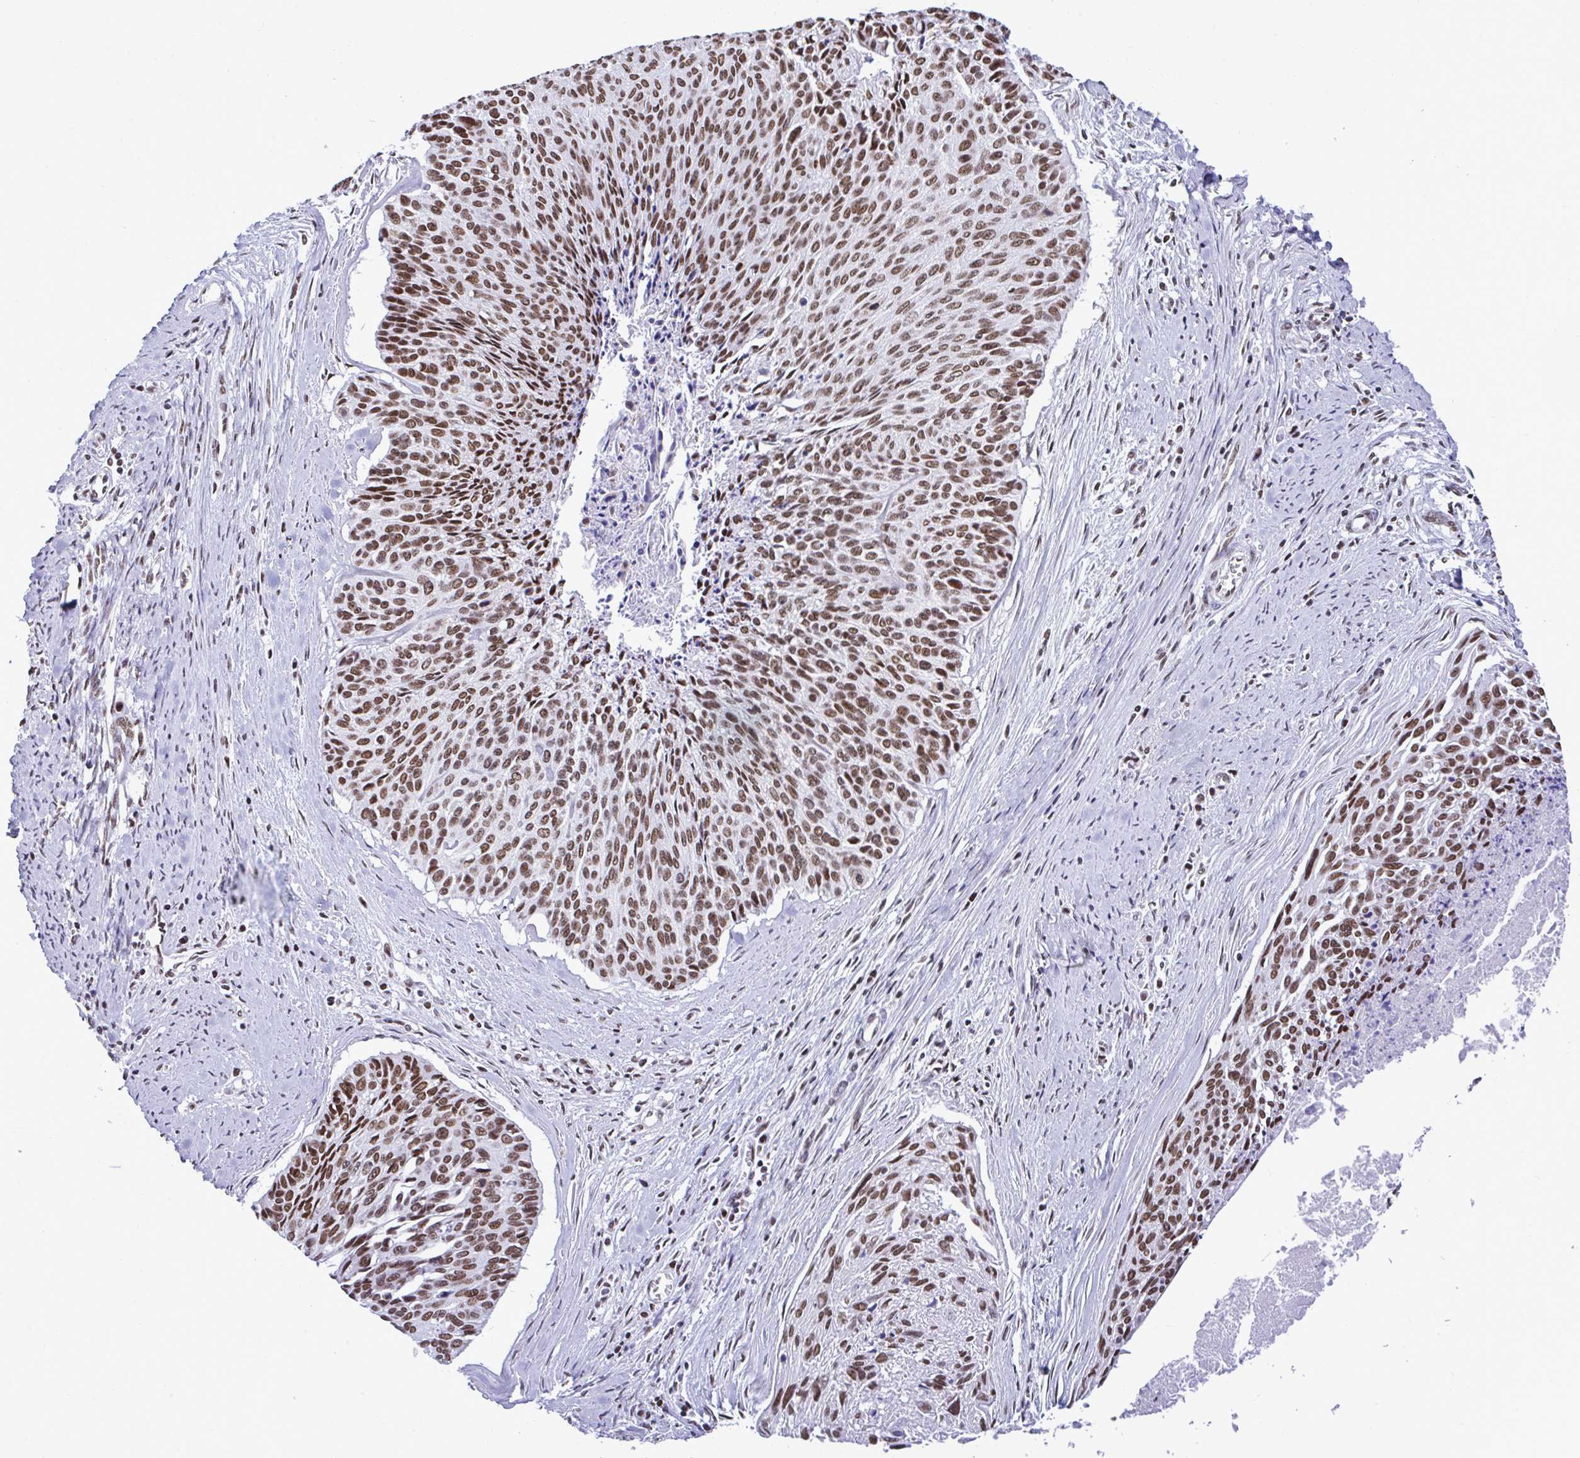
{"staining": {"intensity": "strong", "quantity": ">75%", "location": "nuclear"}, "tissue": "cervical cancer", "cell_type": "Tumor cells", "image_type": "cancer", "snomed": [{"axis": "morphology", "description": "Squamous cell carcinoma, NOS"}, {"axis": "topography", "description": "Cervix"}], "caption": "Immunohistochemistry (IHC) of squamous cell carcinoma (cervical) exhibits high levels of strong nuclear positivity in about >75% of tumor cells.", "gene": "DDX52", "patient": {"sex": "female", "age": 55}}